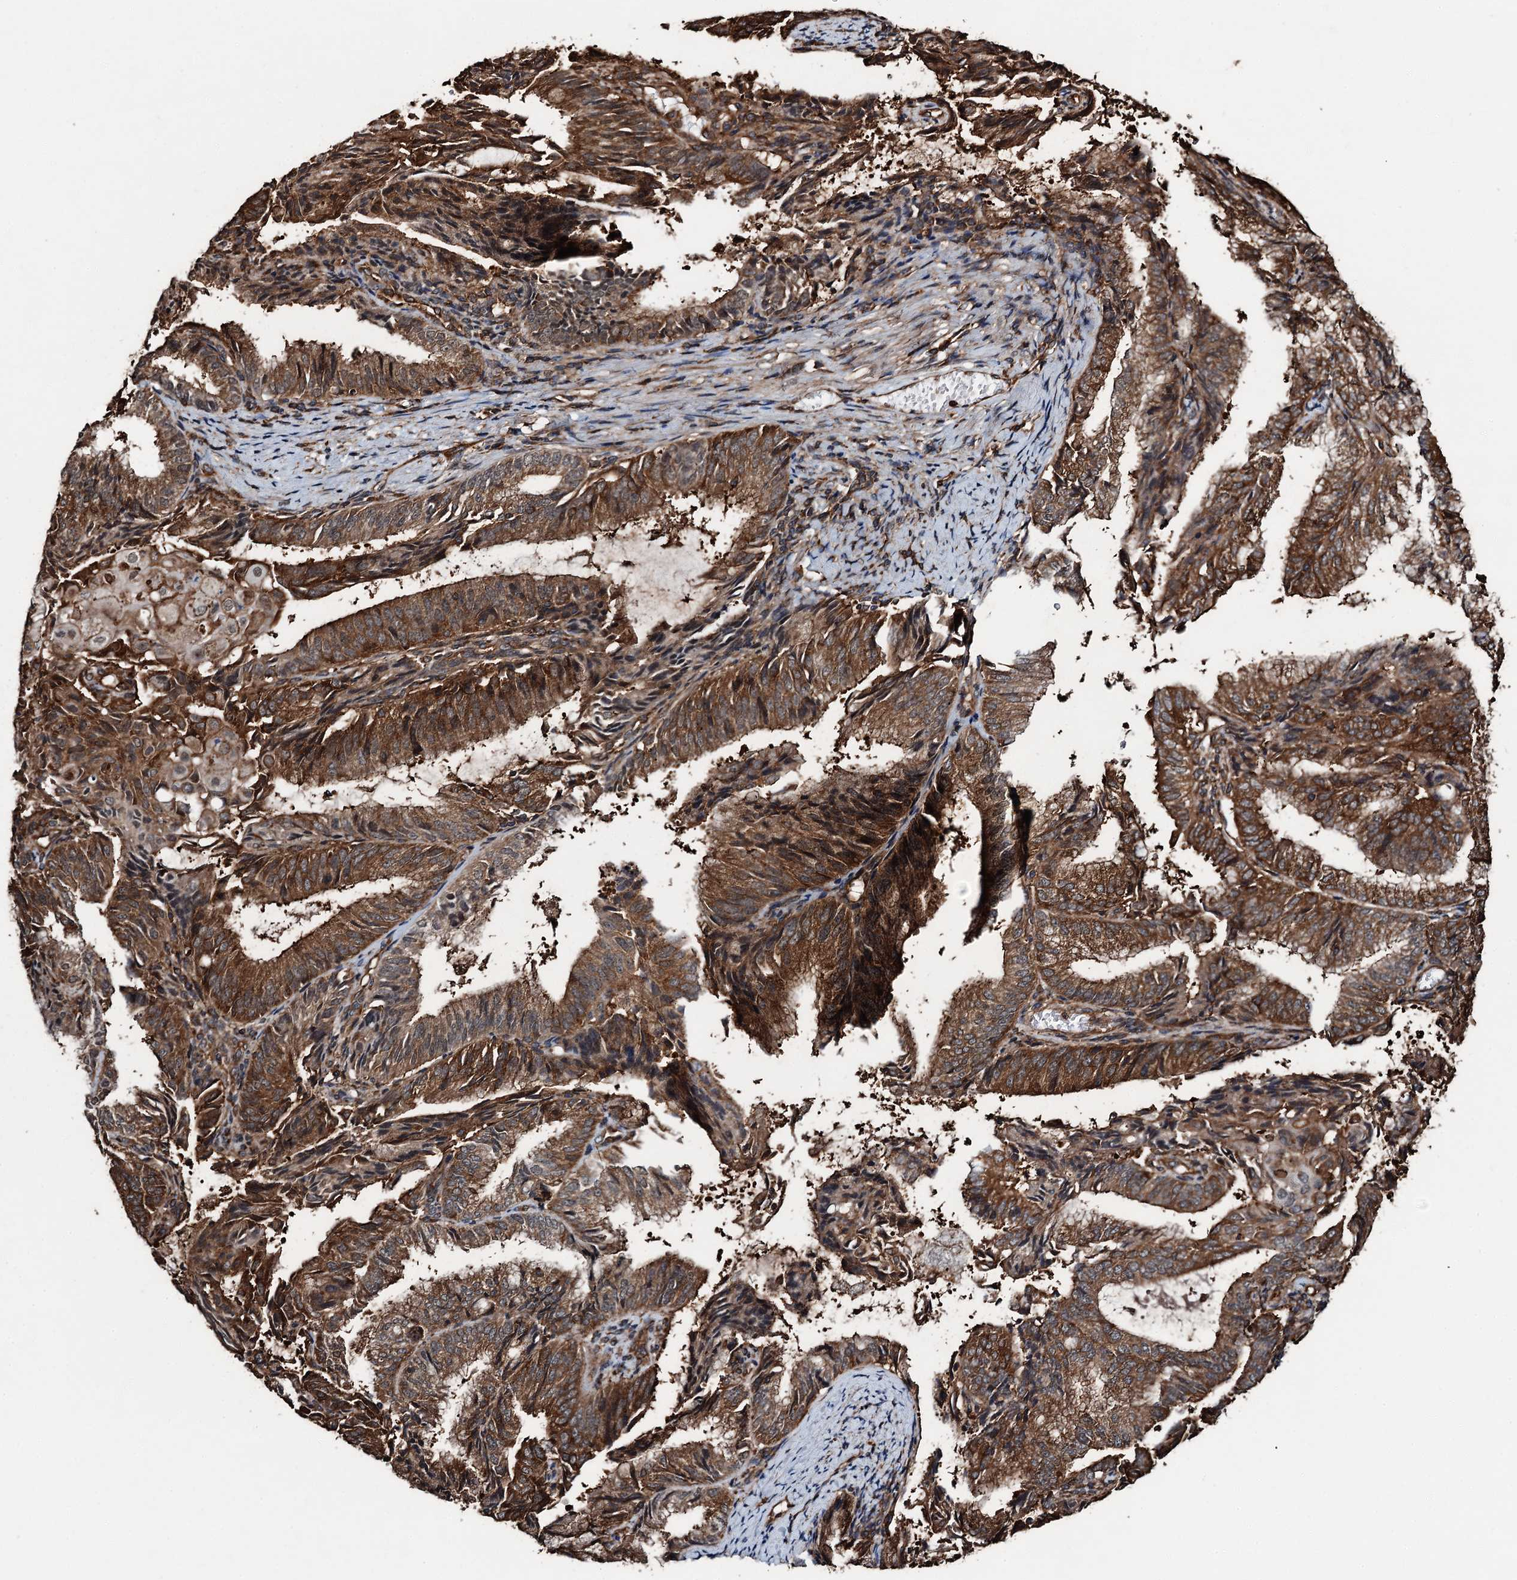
{"staining": {"intensity": "strong", "quantity": ">75%", "location": "cytoplasmic/membranous"}, "tissue": "endometrial cancer", "cell_type": "Tumor cells", "image_type": "cancer", "snomed": [{"axis": "morphology", "description": "Adenocarcinoma, NOS"}, {"axis": "topography", "description": "Endometrium"}], "caption": "A brown stain labels strong cytoplasmic/membranous expression of a protein in human endometrial cancer tumor cells. (DAB (3,3'-diaminobenzidine) IHC with brightfield microscopy, high magnification).", "gene": "WHAMM", "patient": {"sex": "female", "age": 49}}